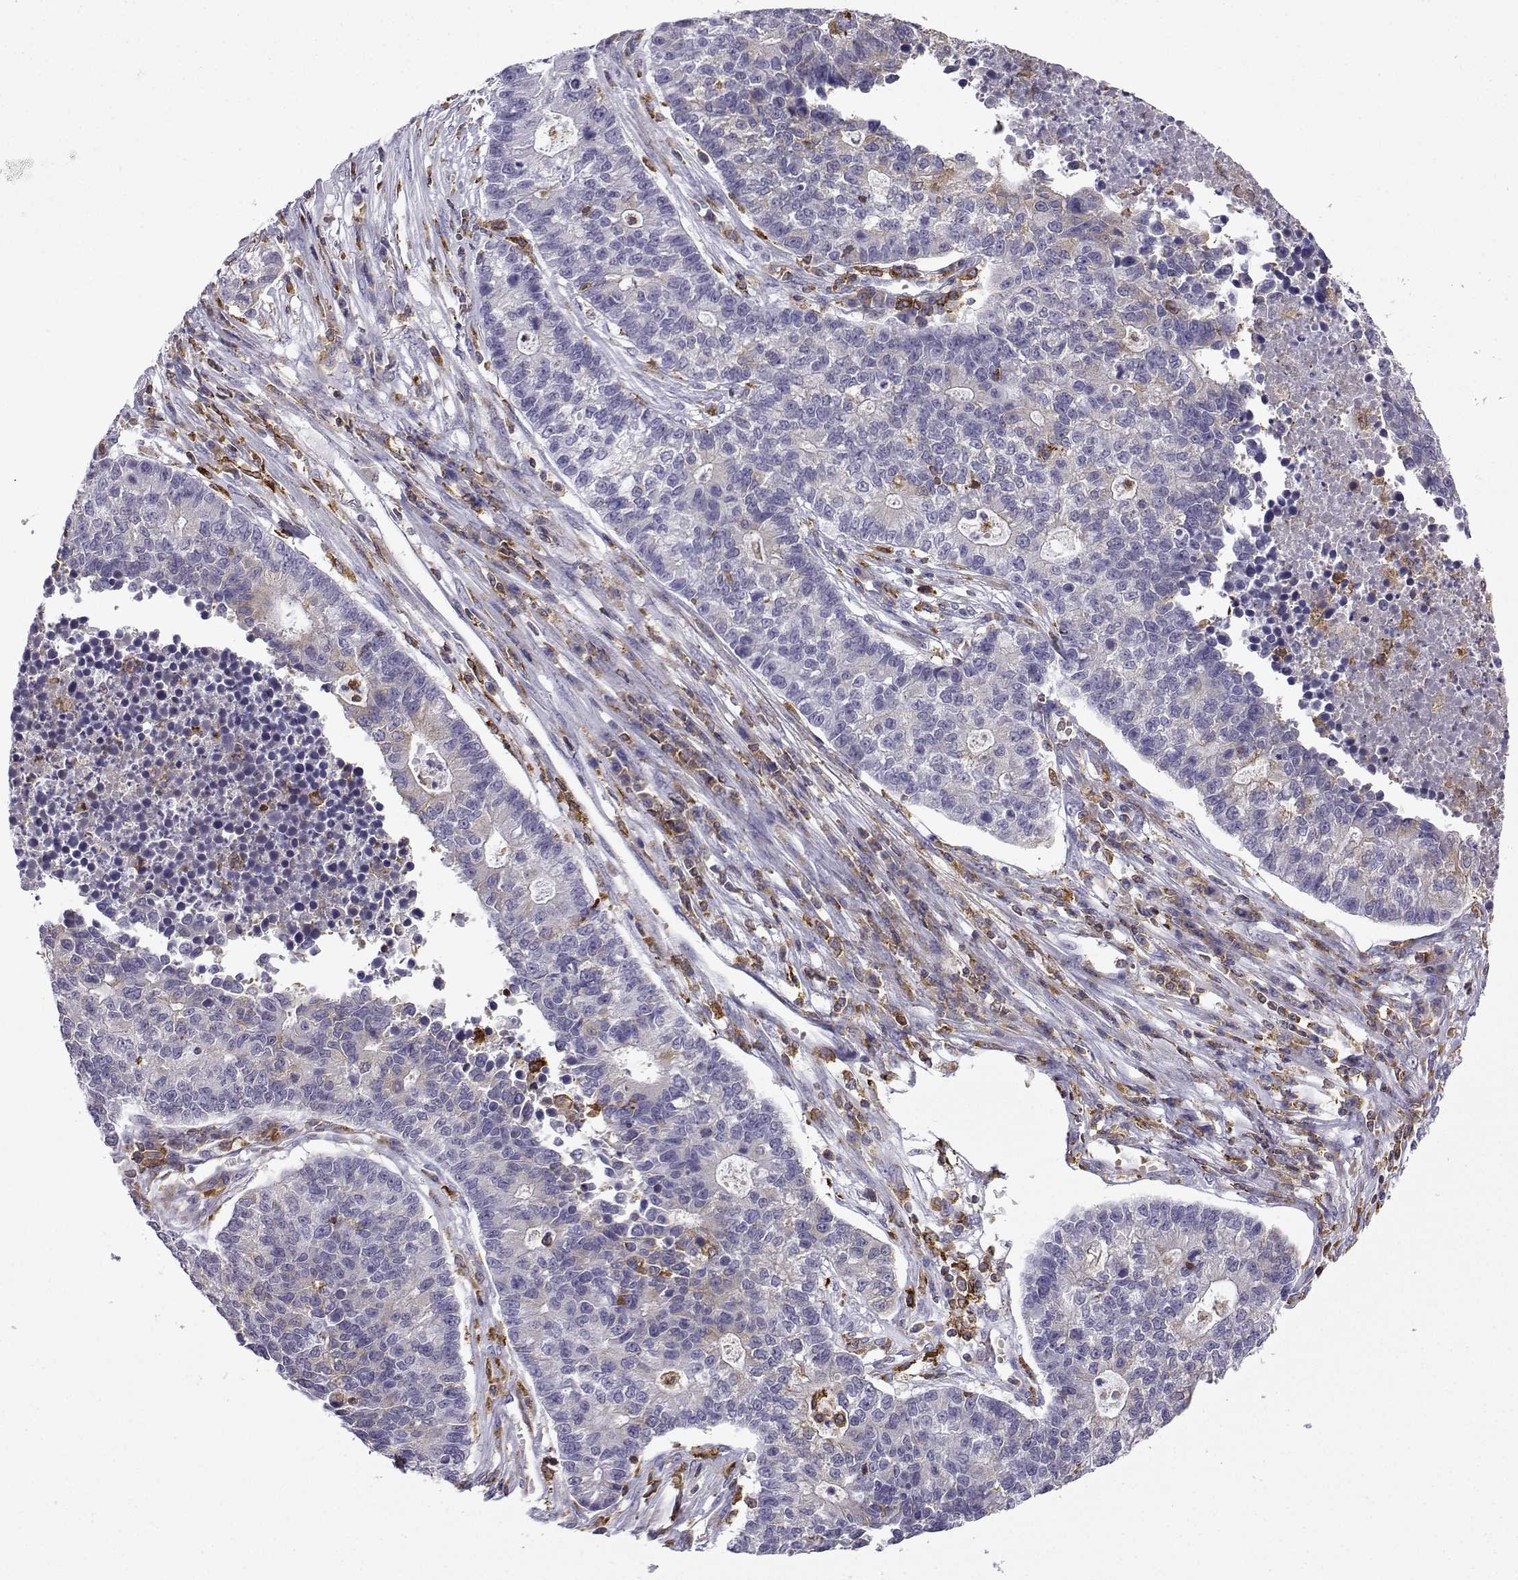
{"staining": {"intensity": "negative", "quantity": "none", "location": "none"}, "tissue": "lung cancer", "cell_type": "Tumor cells", "image_type": "cancer", "snomed": [{"axis": "morphology", "description": "Adenocarcinoma, NOS"}, {"axis": "topography", "description": "Lung"}], "caption": "Photomicrograph shows no significant protein positivity in tumor cells of adenocarcinoma (lung). (DAB (3,3'-diaminobenzidine) immunohistochemistry, high magnification).", "gene": "DOCK10", "patient": {"sex": "male", "age": 57}}